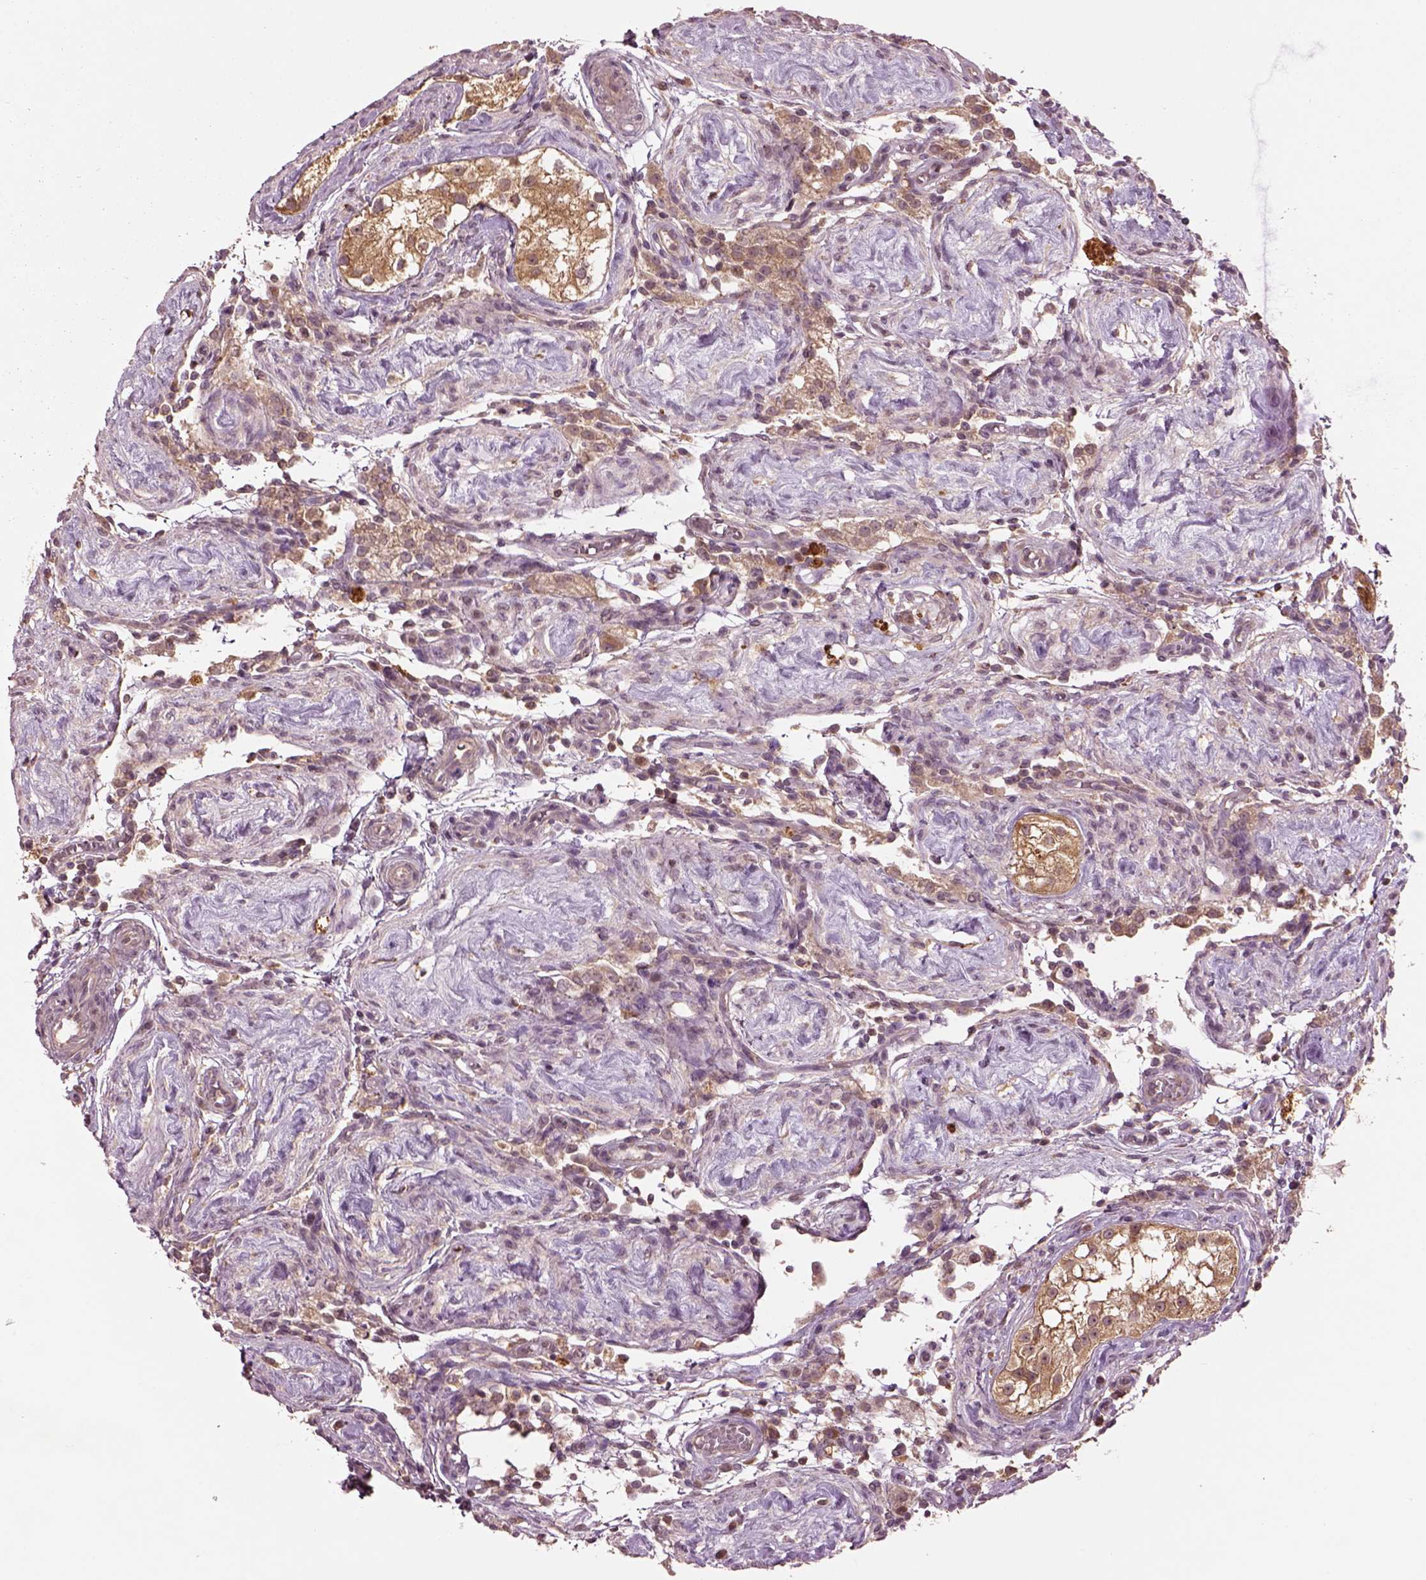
{"staining": {"intensity": "moderate", "quantity": ">75%", "location": "cytoplasmic/membranous"}, "tissue": "testis", "cell_type": "Cells in seminiferous ducts", "image_type": "normal", "snomed": [{"axis": "morphology", "description": "Normal tissue, NOS"}, {"axis": "morphology", "description": "Seminoma, NOS"}, {"axis": "topography", "description": "Testis"}], "caption": "High-magnification brightfield microscopy of normal testis stained with DAB (brown) and counterstained with hematoxylin (blue). cells in seminiferous ducts exhibit moderate cytoplasmic/membranous positivity is appreciated in approximately>75% of cells.", "gene": "MTHFS", "patient": {"sex": "male", "age": 29}}